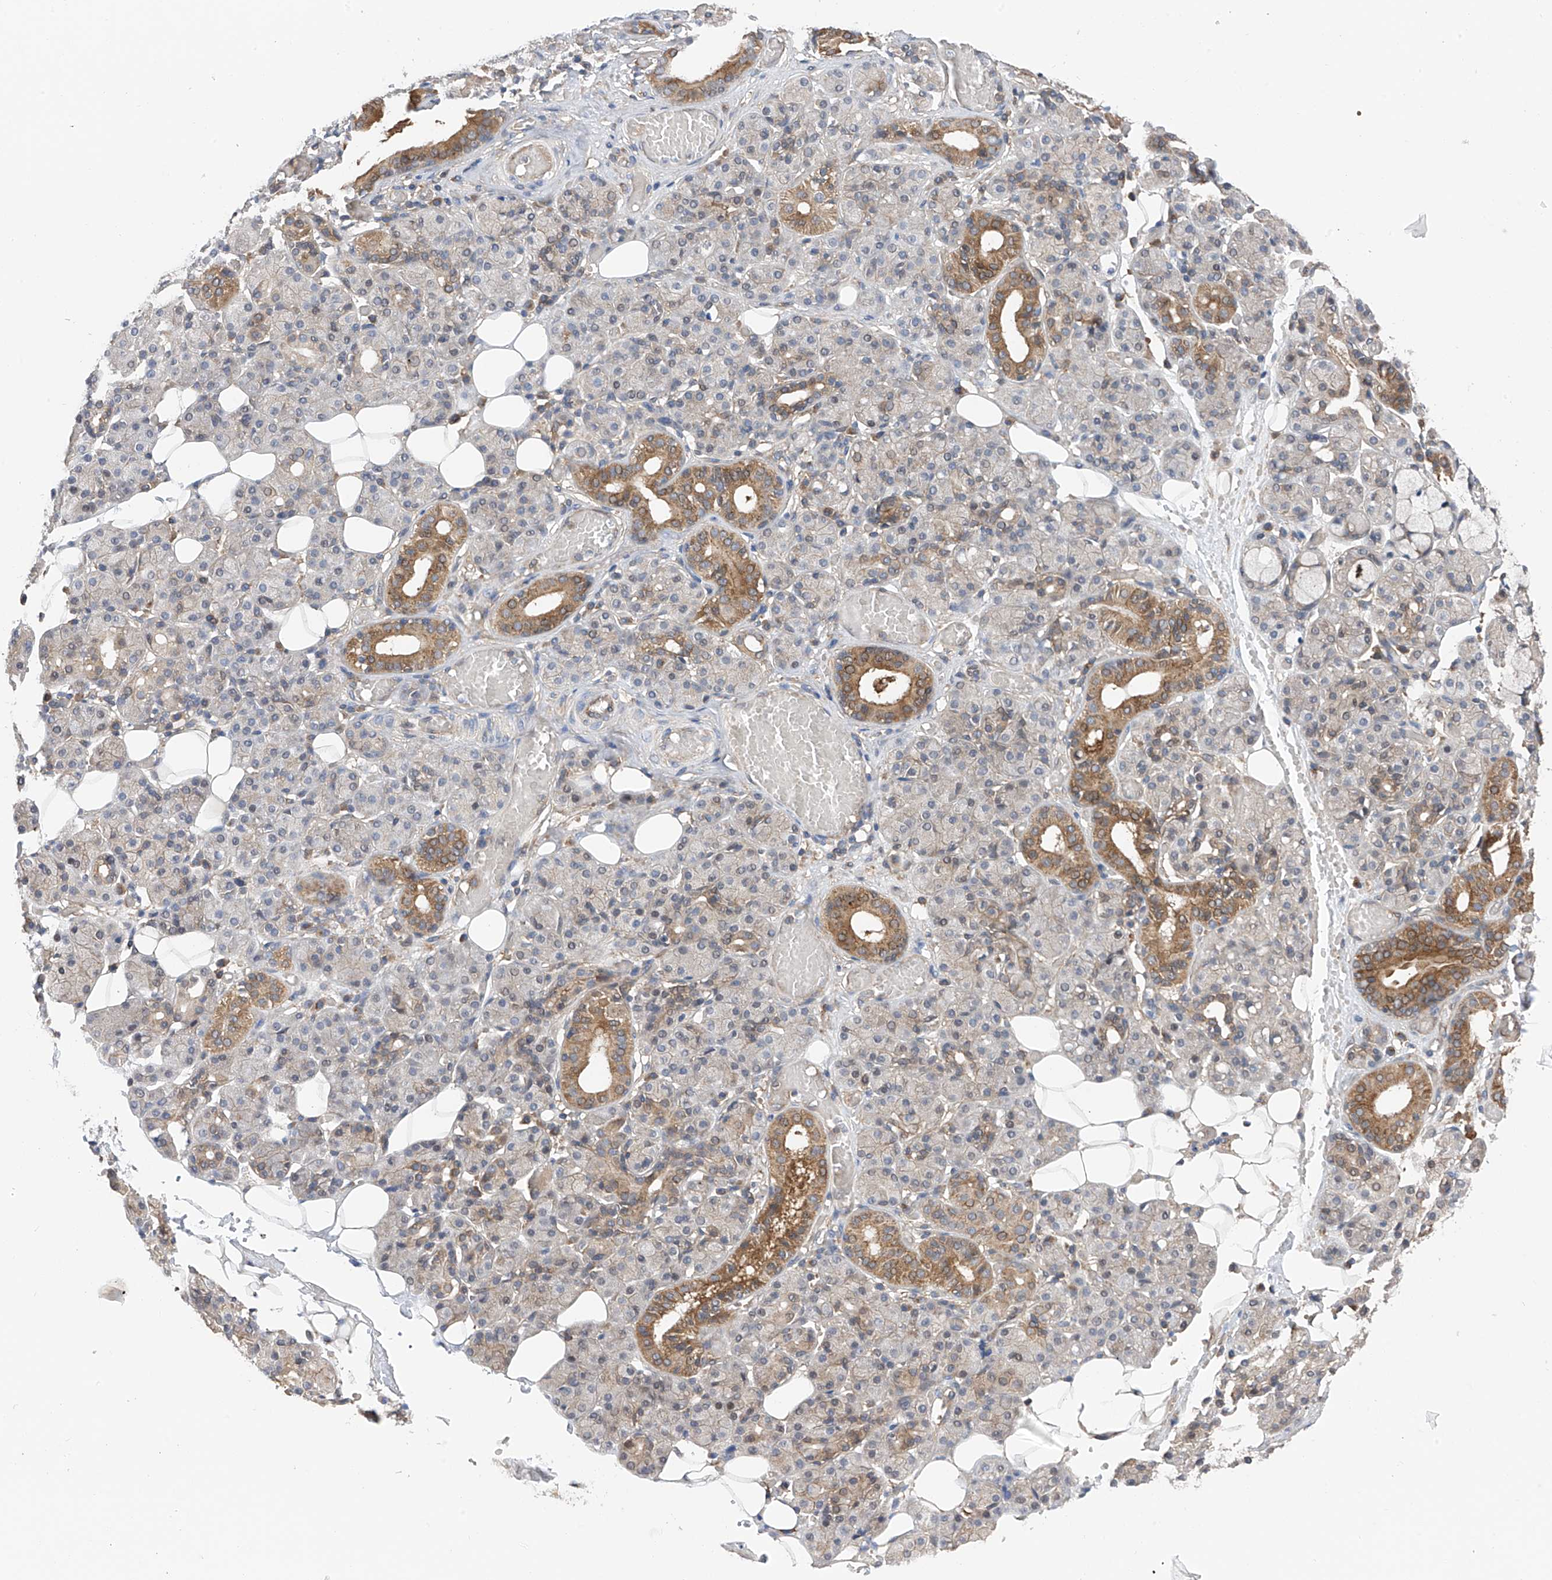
{"staining": {"intensity": "moderate", "quantity": "<25%", "location": "cytoplasmic/membranous"}, "tissue": "salivary gland", "cell_type": "Glandular cells", "image_type": "normal", "snomed": [{"axis": "morphology", "description": "Normal tissue, NOS"}, {"axis": "topography", "description": "Salivary gland"}], "caption": "Immunohistochemical staining of normal salivary gland demonstrates moderate cytoplasmic/membranous protein expression in approximately <25% of glandular cells. (DAB (3,3'-diaminobenzidine) = brown stain, brightfield microscopy at high magnification).", "gene": "CHPF", "patient": {"sex": "male", "age": 63}}